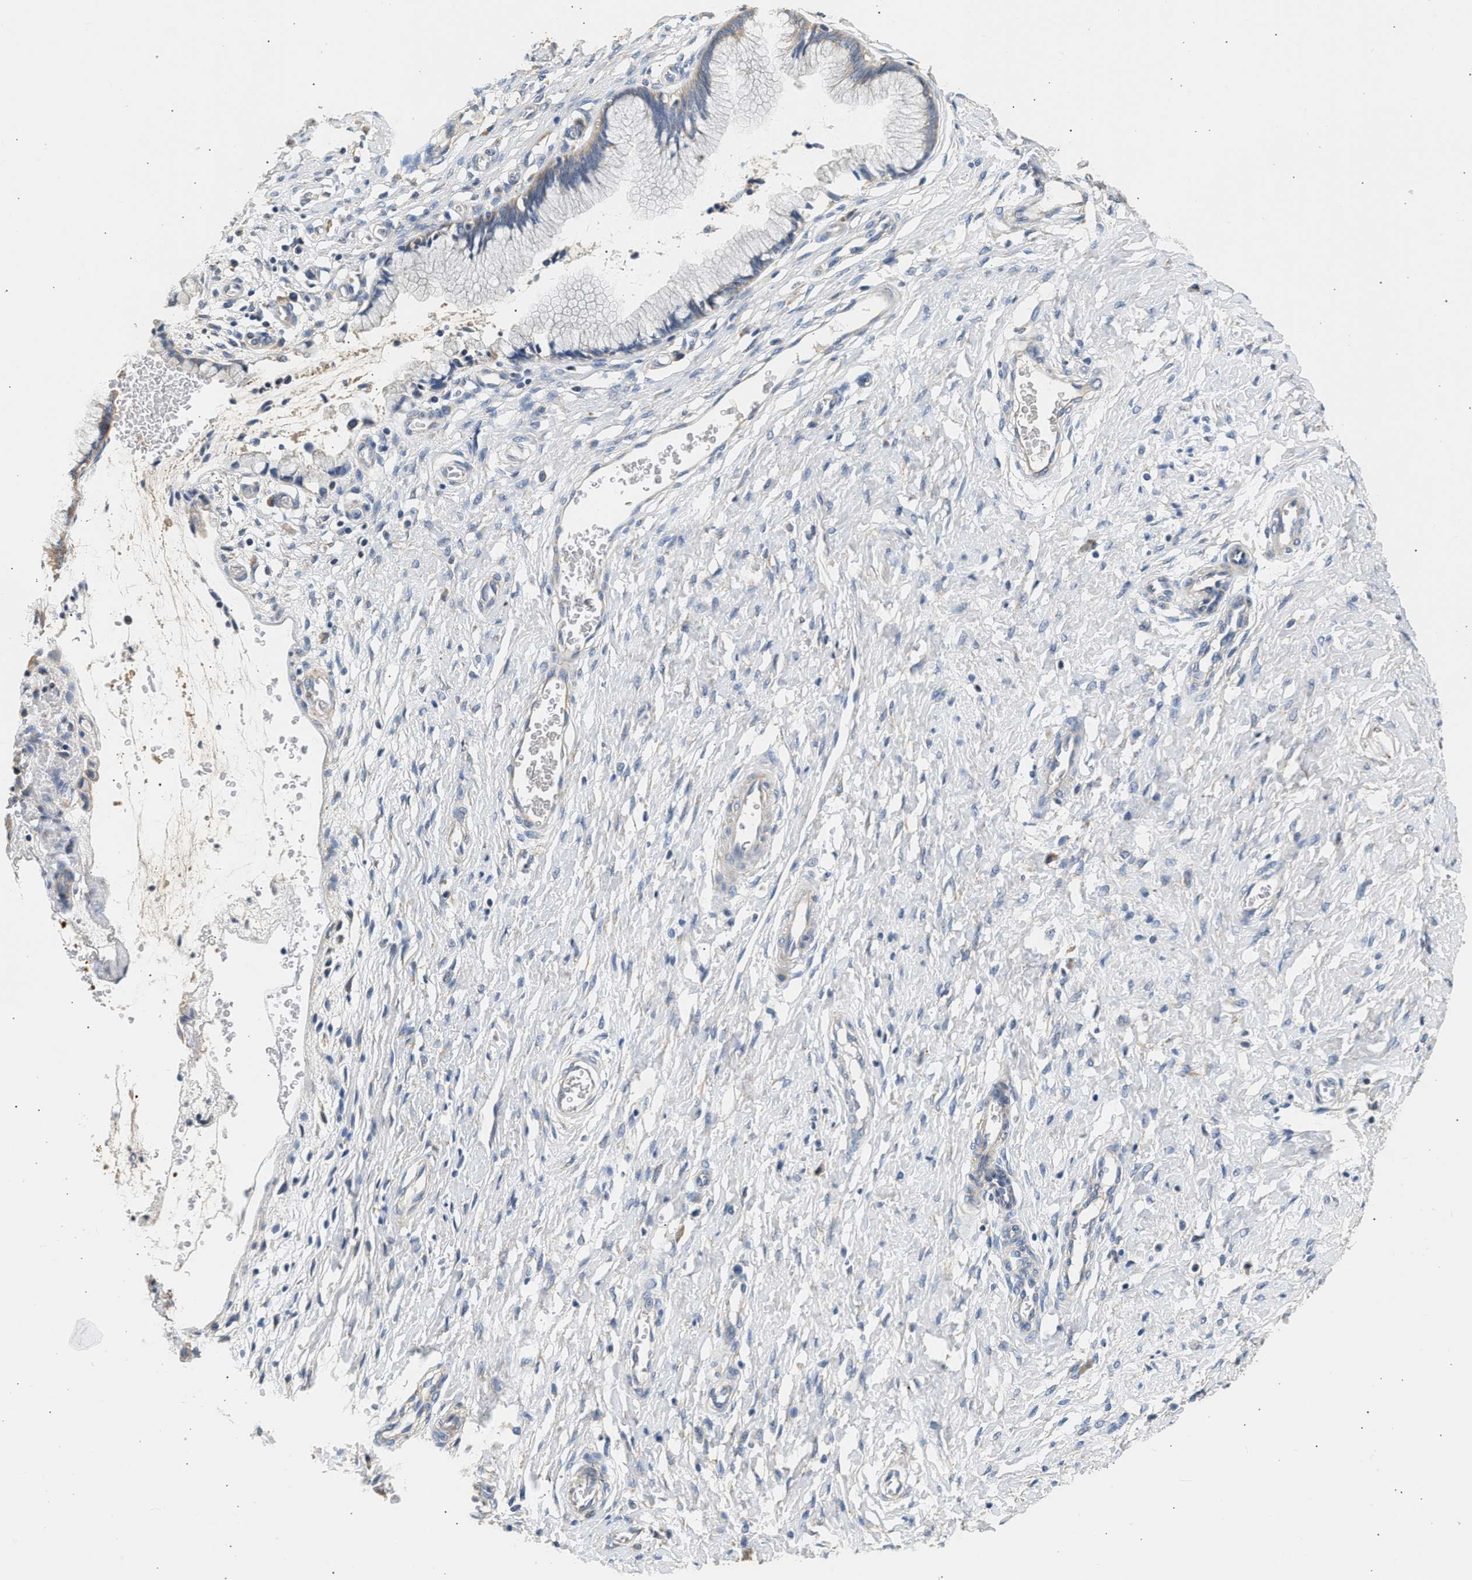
{"staining": {"intensity": "negative", "quantity": "none", "location": "none"}, "tissue": "cervix", "cell_type": "Glandular cells", "image_type": "normal", "snomed": [{"axis": "morphology", "description": "Normal tissue, NOS"}, {"axis": "topography", "description": "Cervix"}], "caption": "High power microscopy histopathology image of an immunohistochemistry (IHC) image of normal cervix, revealing no significant expression in glandular cells.", "gene": "WDR31", "patient": {"sex": "female", "age": 55}}